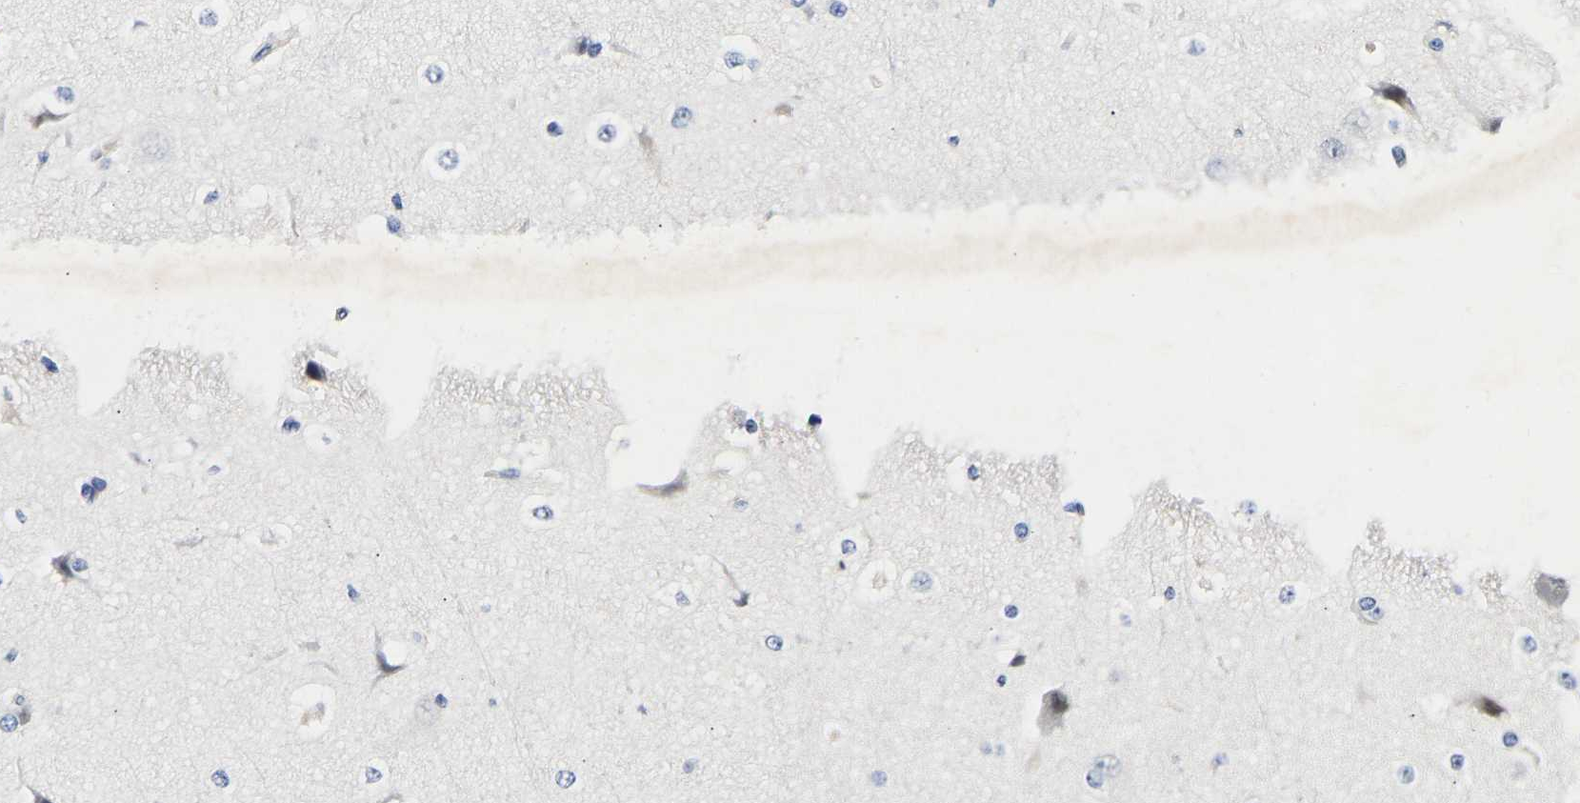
{"staining": {"intensity": "negative", "quantity": "none", "location": "none"}, "tissue": "cerebral cortex", "cell_type": "Endothelial cells", "image_type": "normal", "snomed": [{"axis": "morphology", "description": "Normal tissue, NOS"}, {"axis": "morphology", "description": "Developmental malformation"}, {"axis": "topography", "description": "Cerebral cortex"}], "caption": "IHC photomicrograph of unremarkable cerebral cortex stained for a protein (brown), which displays no positivity in endothelial cells.", "gene": "CCDC6", "patient": {"sex": "female", "age": 30}}